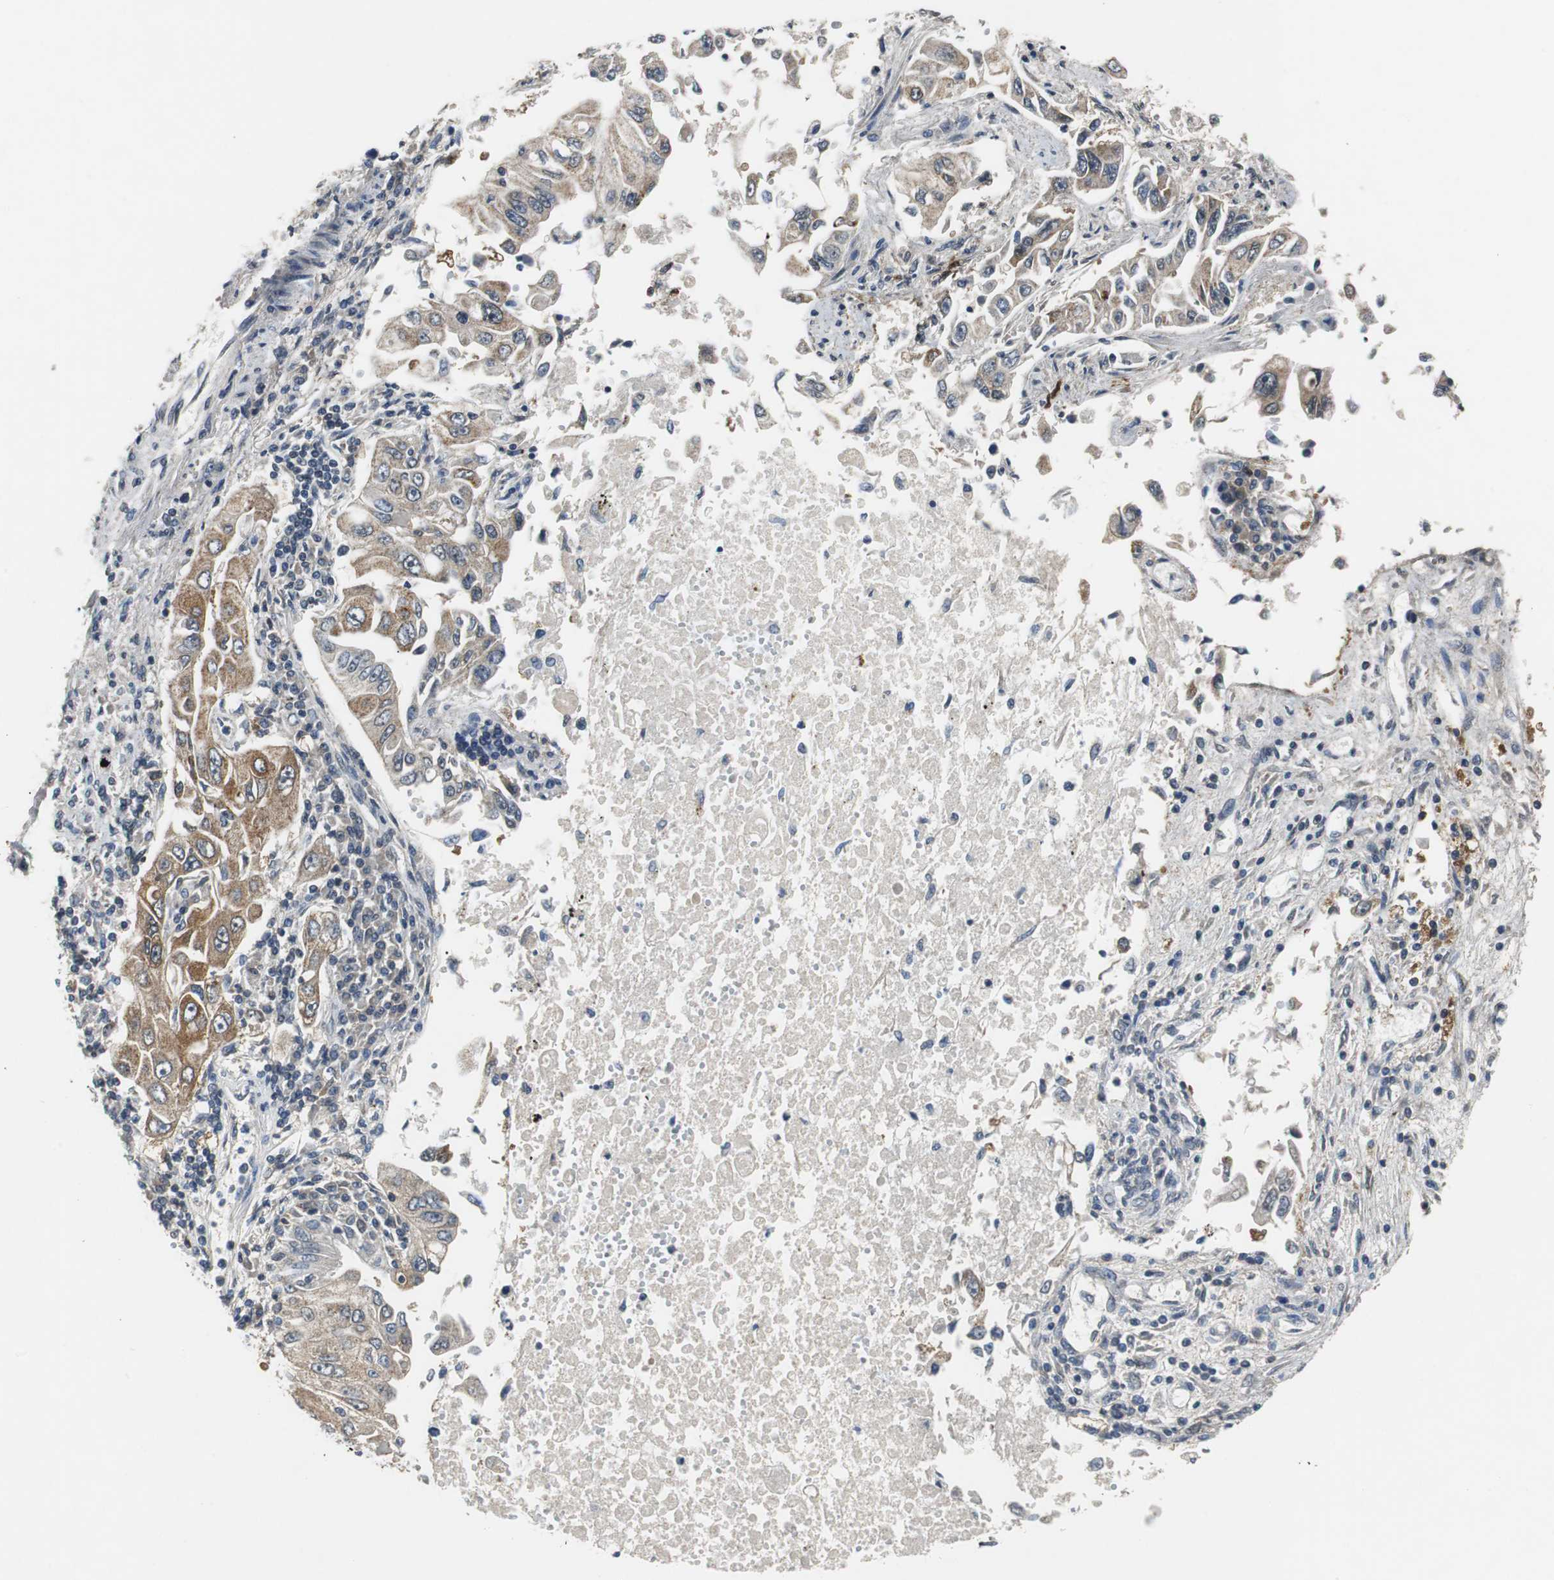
{"staining": {"intensity": "moderate", "quantity": ">75%", "location": "cytoplasmic/membranous"}, "tissue": "lung cancer", "cell_type": "Tumor cells", "image_type": "cancer", "snomed": [{"axis": "morphology", "description": "Adenocarcinoma, NOS"}, {"axis": "topography", "description": "Lung"}], "caption": "IHC (DAB) staining of adenocarcinoma (lung) reveals moderate cytoplasmic/membranous protein expression in about >75% of tumor cells. (DAB IHC, brown staining for protein, blue staining for nuclei).", "gene": "ISCU", "patient": {"sex": "male", "age": 84}}